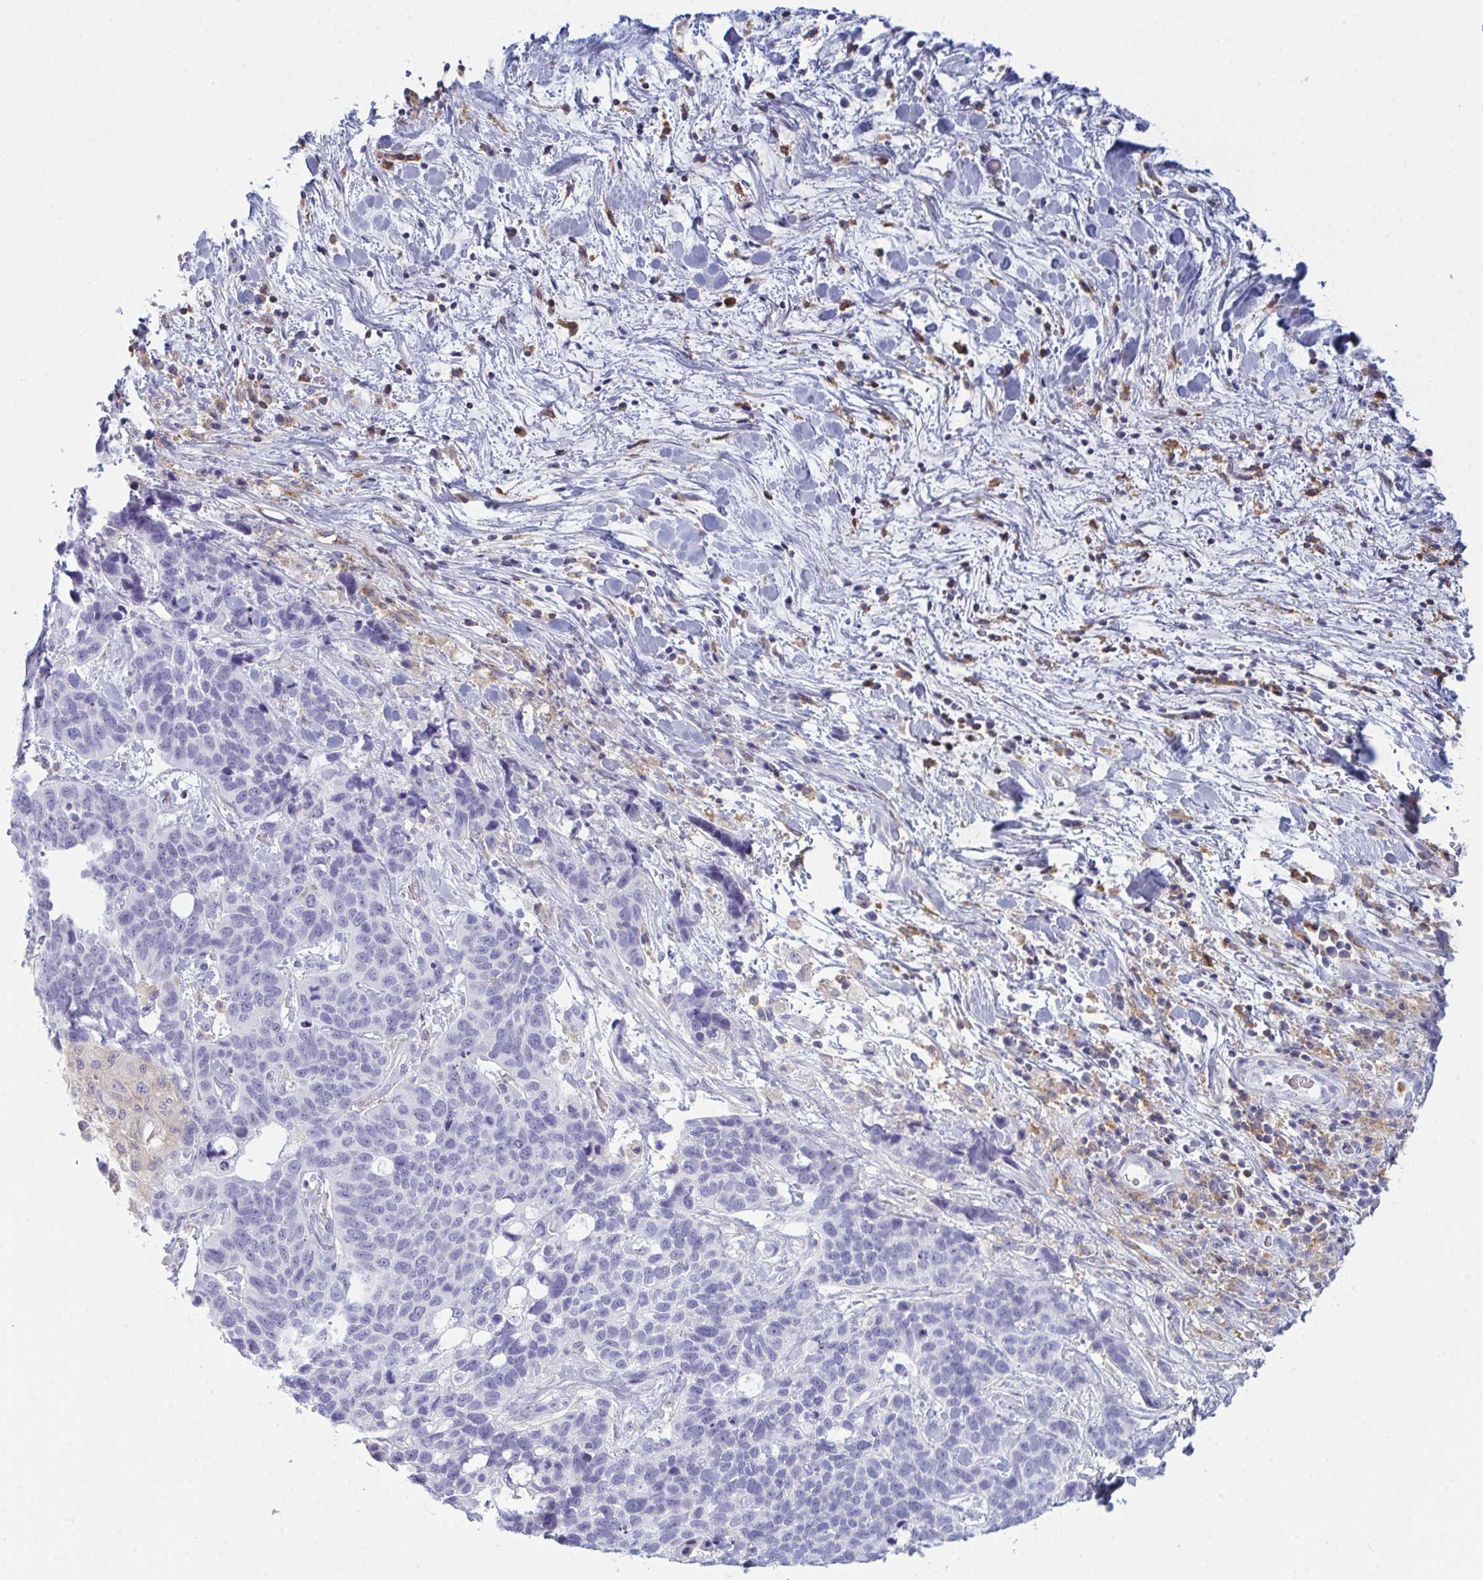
{"staining": {"intensity": "negative", "quantity": "none", "location": "none"}, "tissue": "lung cancer", "cell_type": "Tumor cells", "image_type": "cancer", "snomed": [{"axis": "morphology", "description": "Squamous cell carcinoma, NOS"}, {"axis": "topography", "description": "Lung"}], "caption": "This is an immunohistochemistry (IHC) micrograph of human lung squamous cell carcinoma. There is no positivity in tumor cells.", "gene": "MYO1F", "patient": {"sex": "male", "age": 62}}